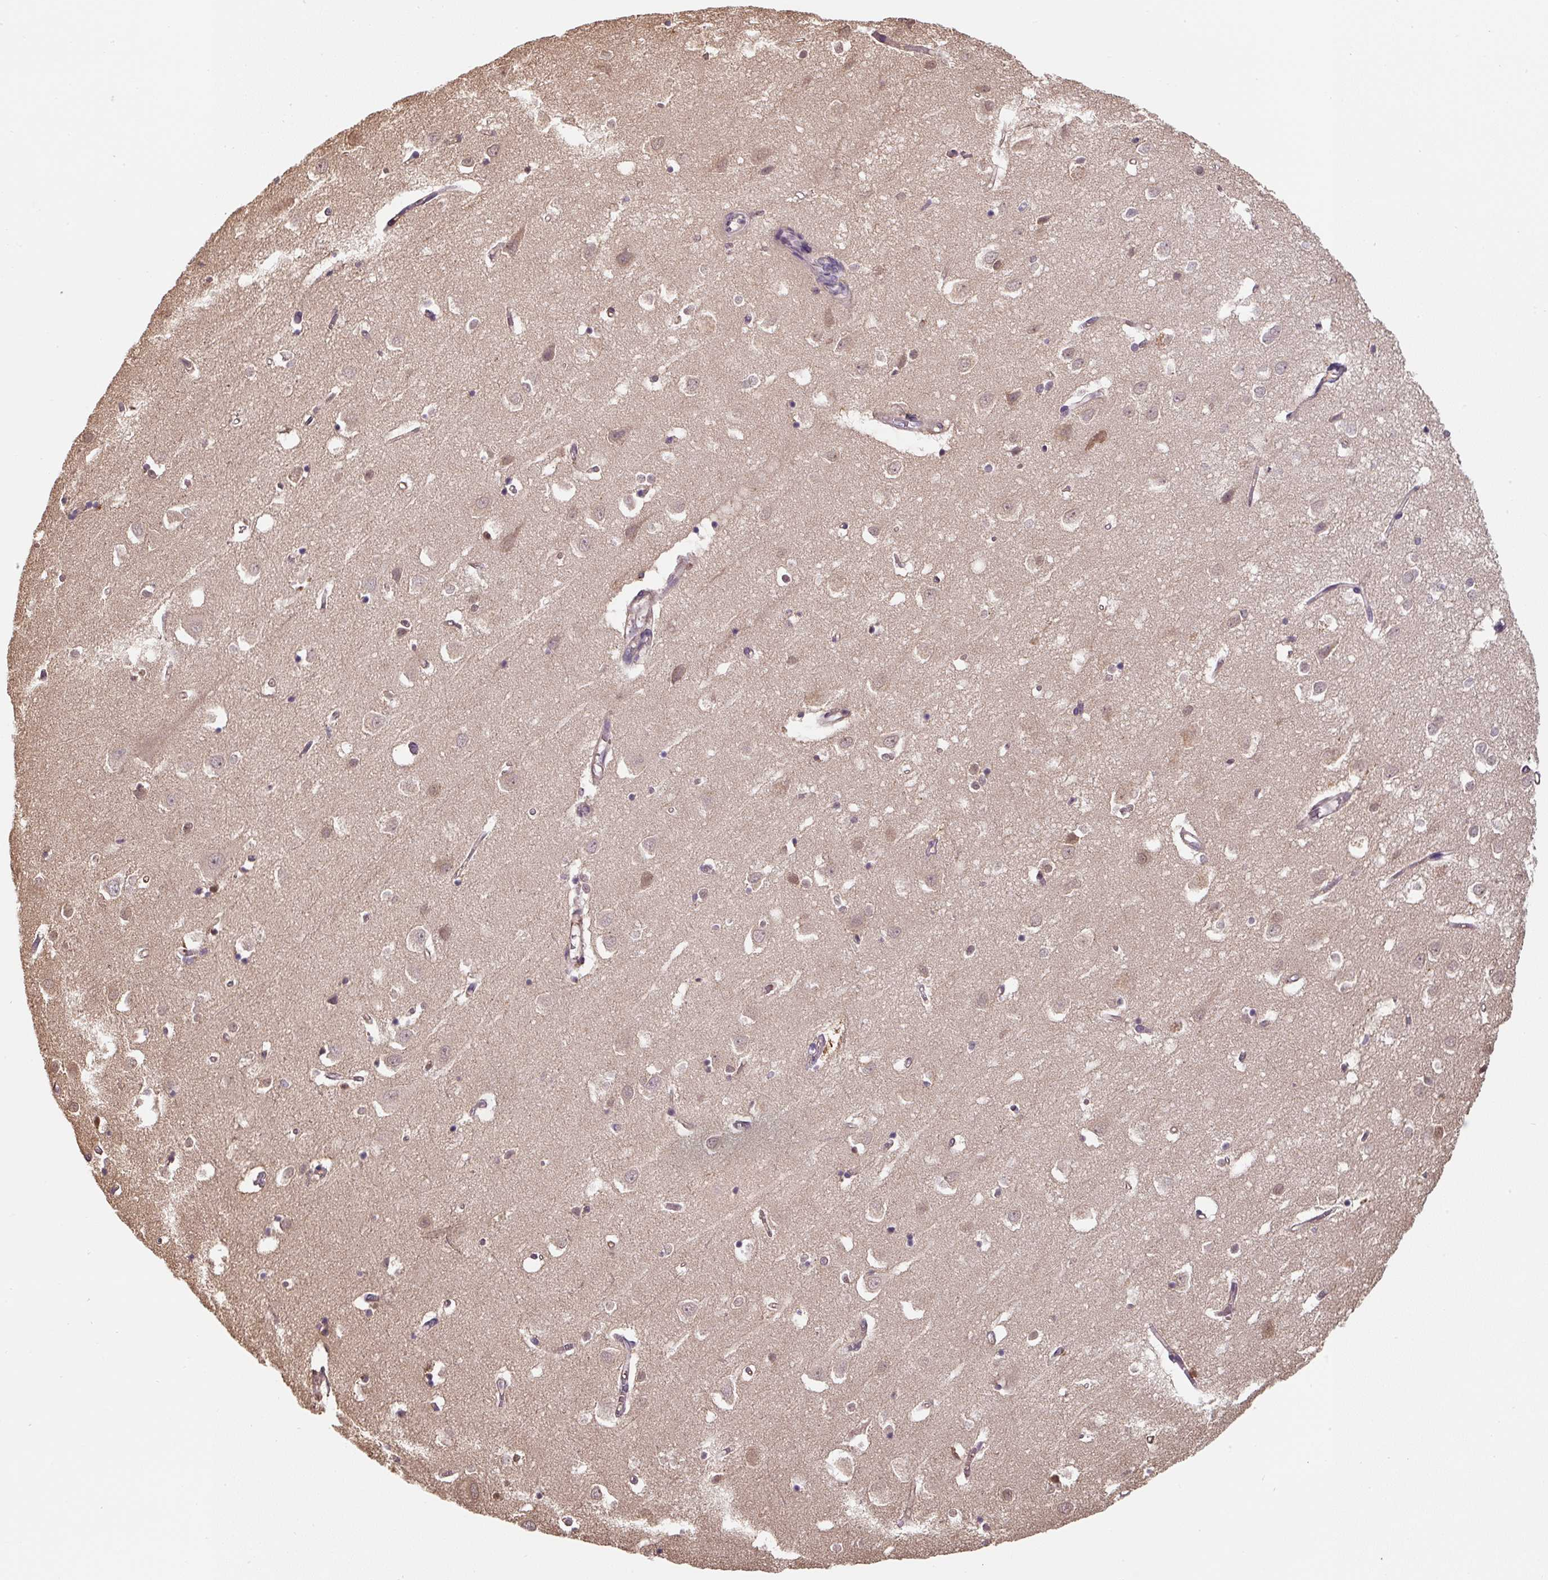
{"staining": {"intensity": "weak", "quantity": ">75%", "location": "cytoplasmic/membranous"}, "tissue": "cerebral cortex", "cell_type": "Endothelial cells", "image_type": "normal", "snomed": [{"axis": "morphology", "description": "Normal tissue, NOS"}, {"axis": "topography", "description": "Cerebral cortex"}], "caption": "This is a histology image of IHC staining of unremarkable cerebral cortex, which shows weak staining in the cytoplasmic/membranous of endothelial cells.", "gene": "ST13", "patient": {"sex": "male", "age": 70}}